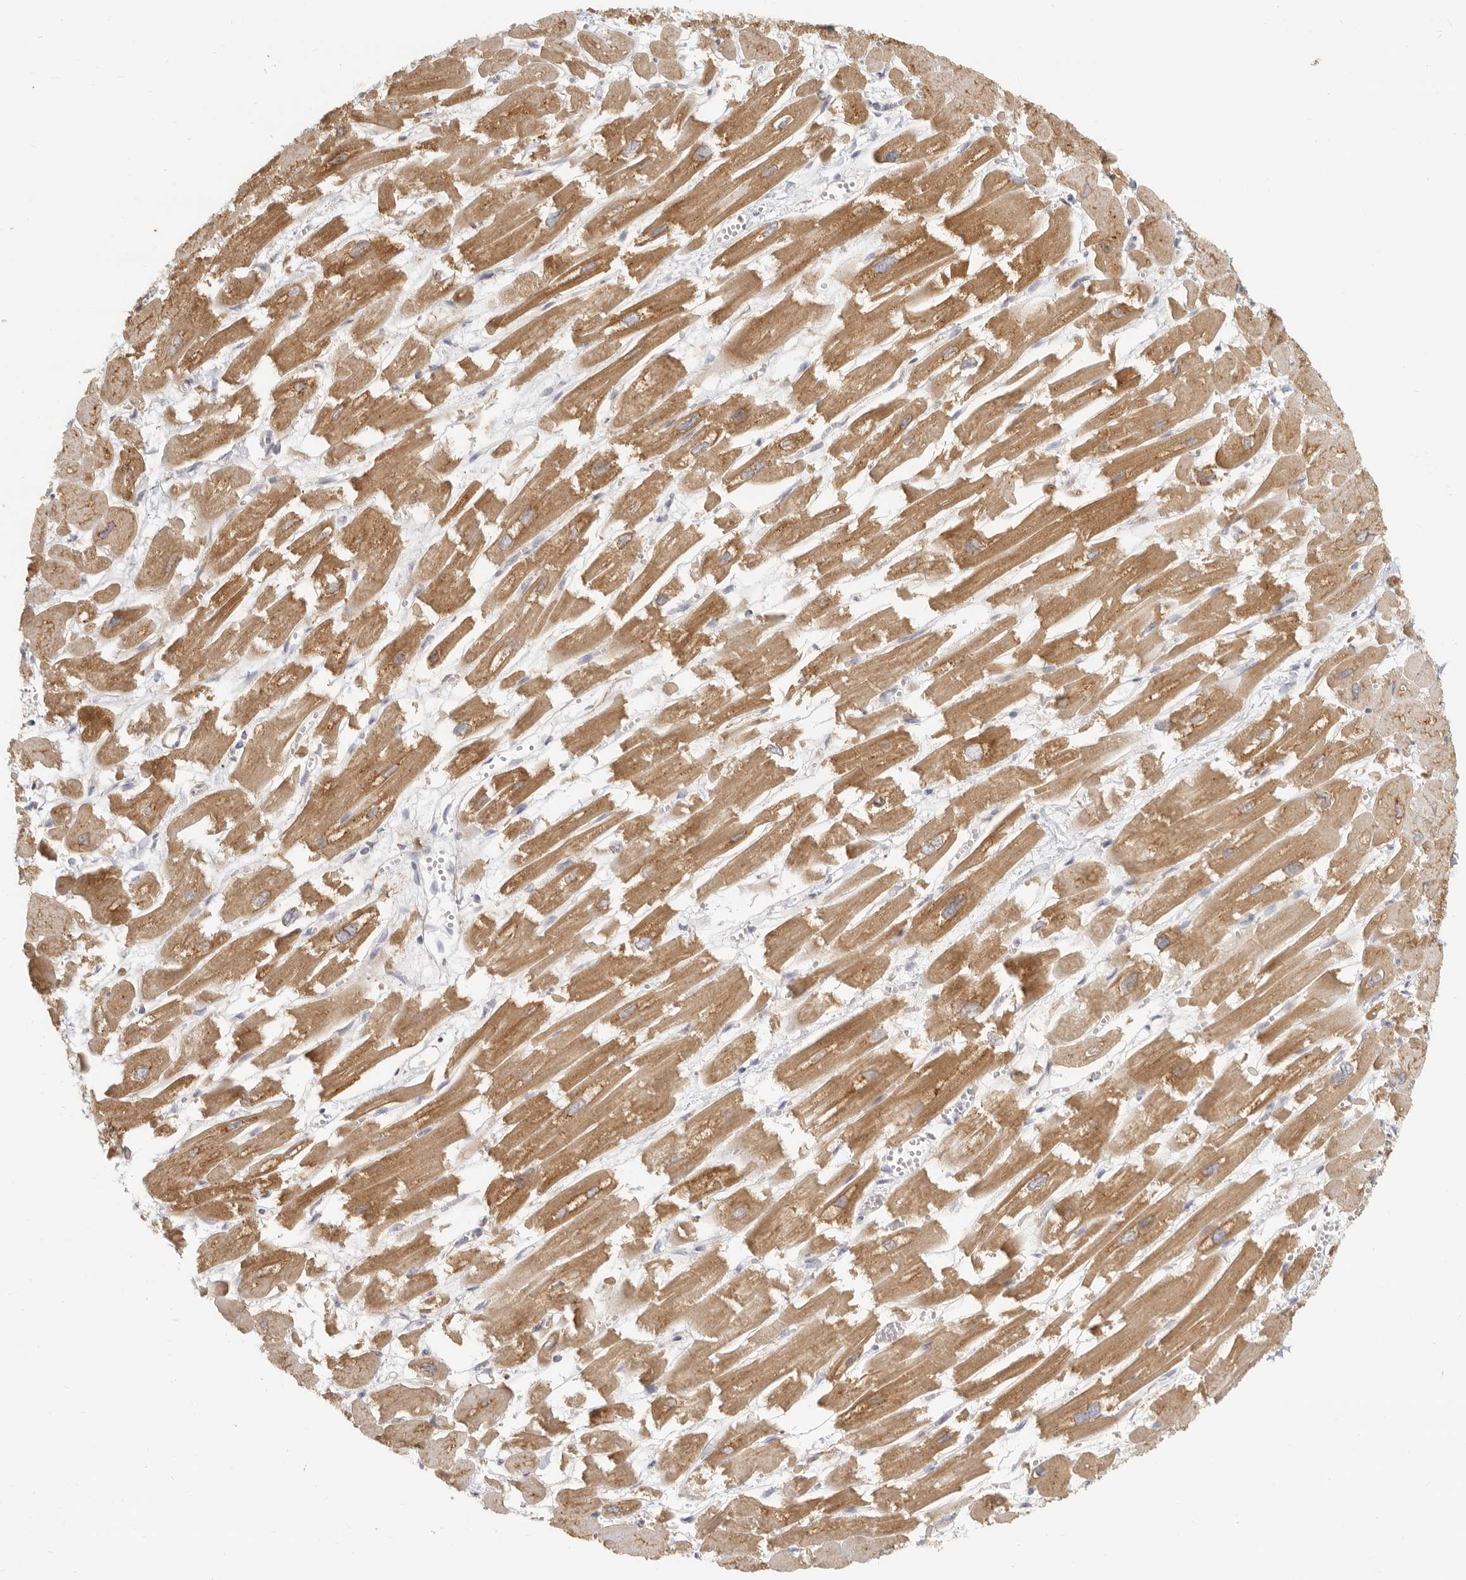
{"staining": {"intensity": "moderate", "quantity": ">75%", "location": "cytoplasmic/membranous"}, "tissue": "heart muscle", "cell_type": "Cardiomyocytes", "image_type": "normal", "snomed": [{"axis": "morphology", "description": "Normal tissue, NOS"}, {"axis": "topography", "description": "Heart"}], "caption": "Immunohistochemistry (IHC) of normal human heart muscle reveals medium levels of moderate cytoplasmic/membranous staining in approximately >75% of cardiomyocytes.", "gene": "NIBAN1", "patient": {"sex": "male", "age": 54}}